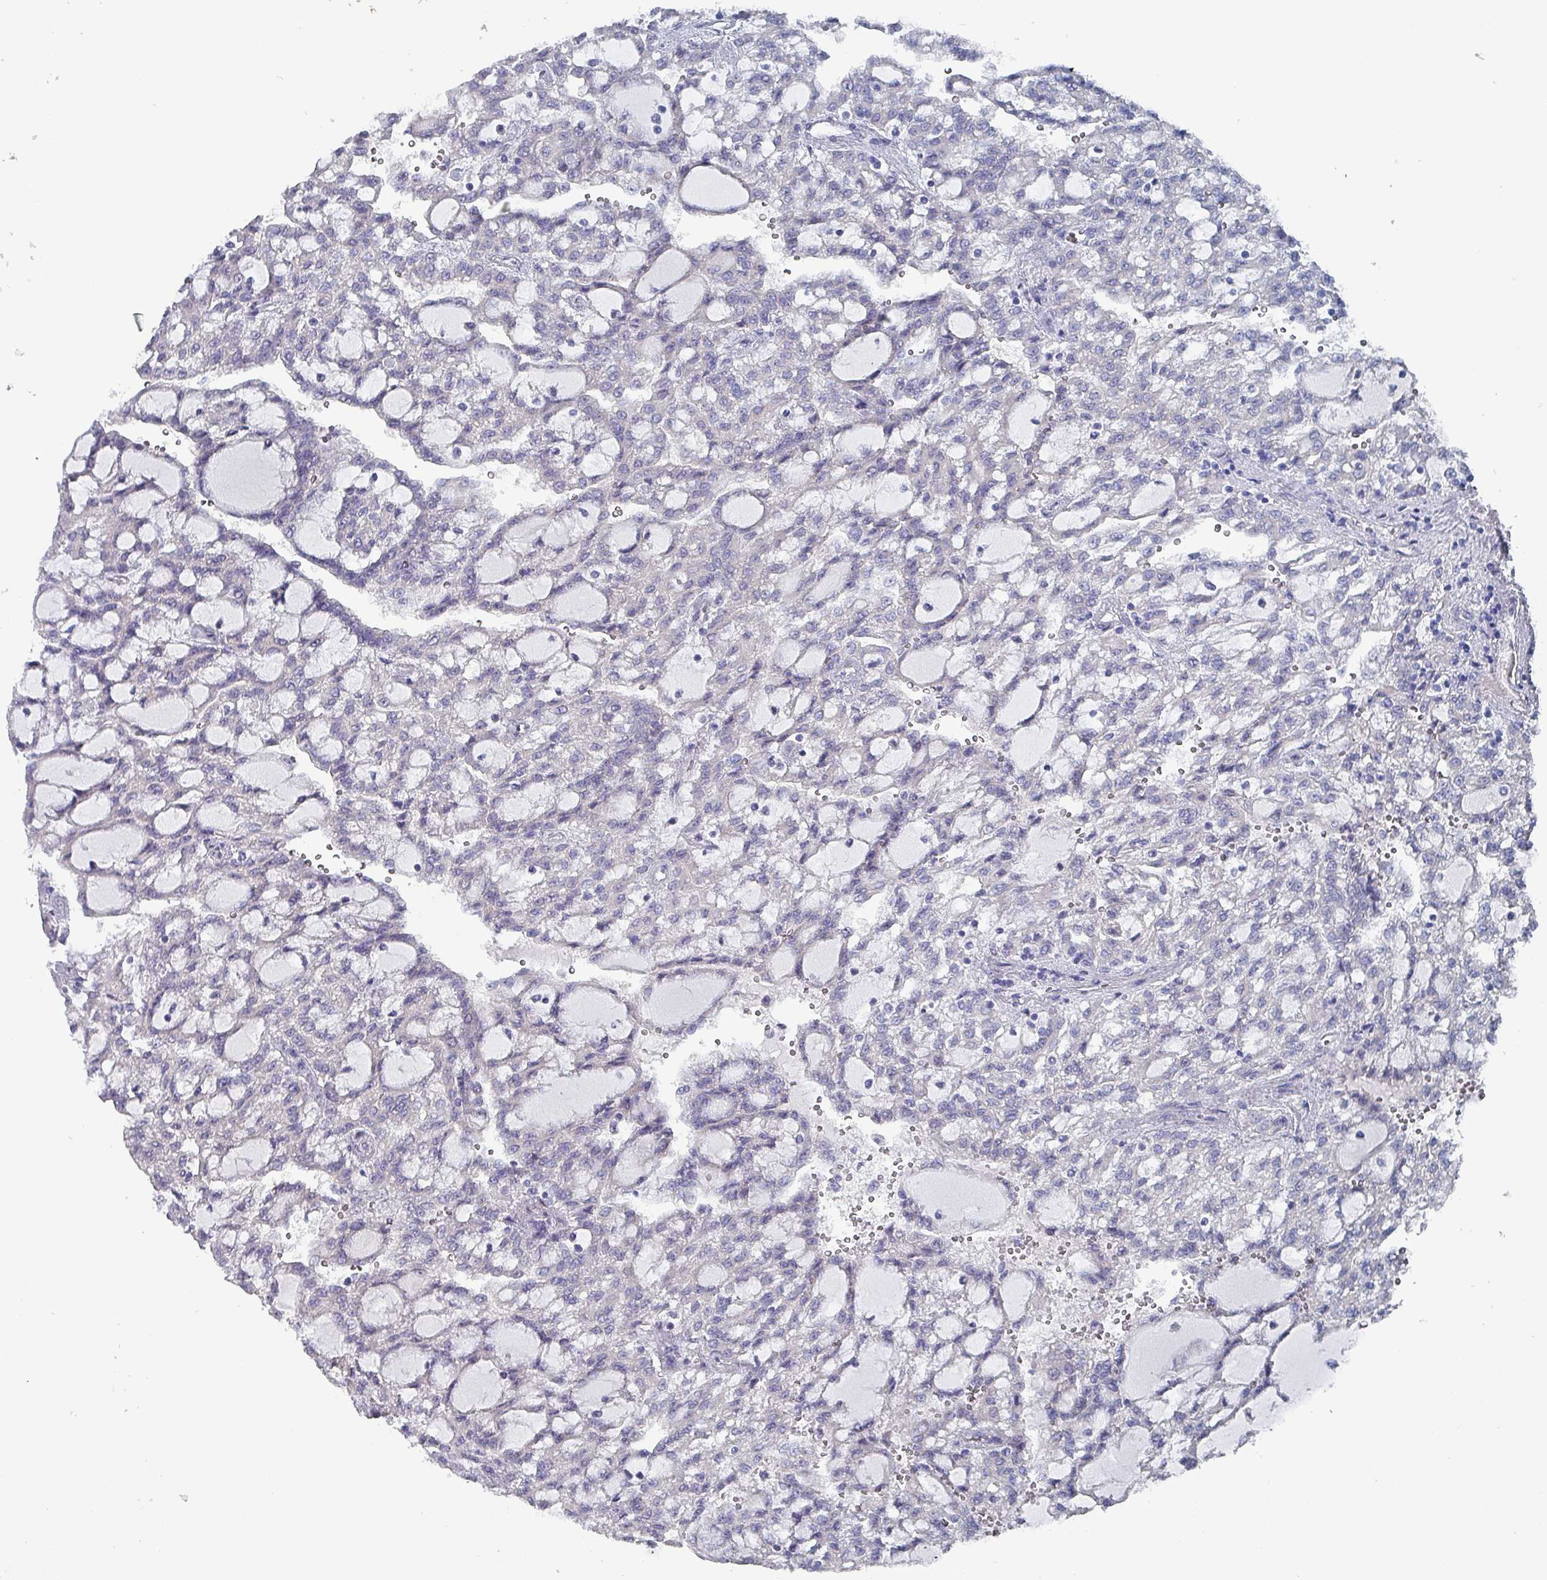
{"staining": {"intensity": "negative", "quantity": "none", "location": "none"}, "tissue": "renal cancer", "cell_type": "Tumor cells", "image_type": "cancer", "snomed": [{"axis": "morphology", "description": "Adenocarcinoma, NOS"}, {"axis": "topography", "description": "Kidney"}], "caption": "A micrograph of renal cancer stained for a protein demonstrates no brown staining in tumor cells.", "gene": "DRD5", "patient": {"sex": "male", "age": 63}}